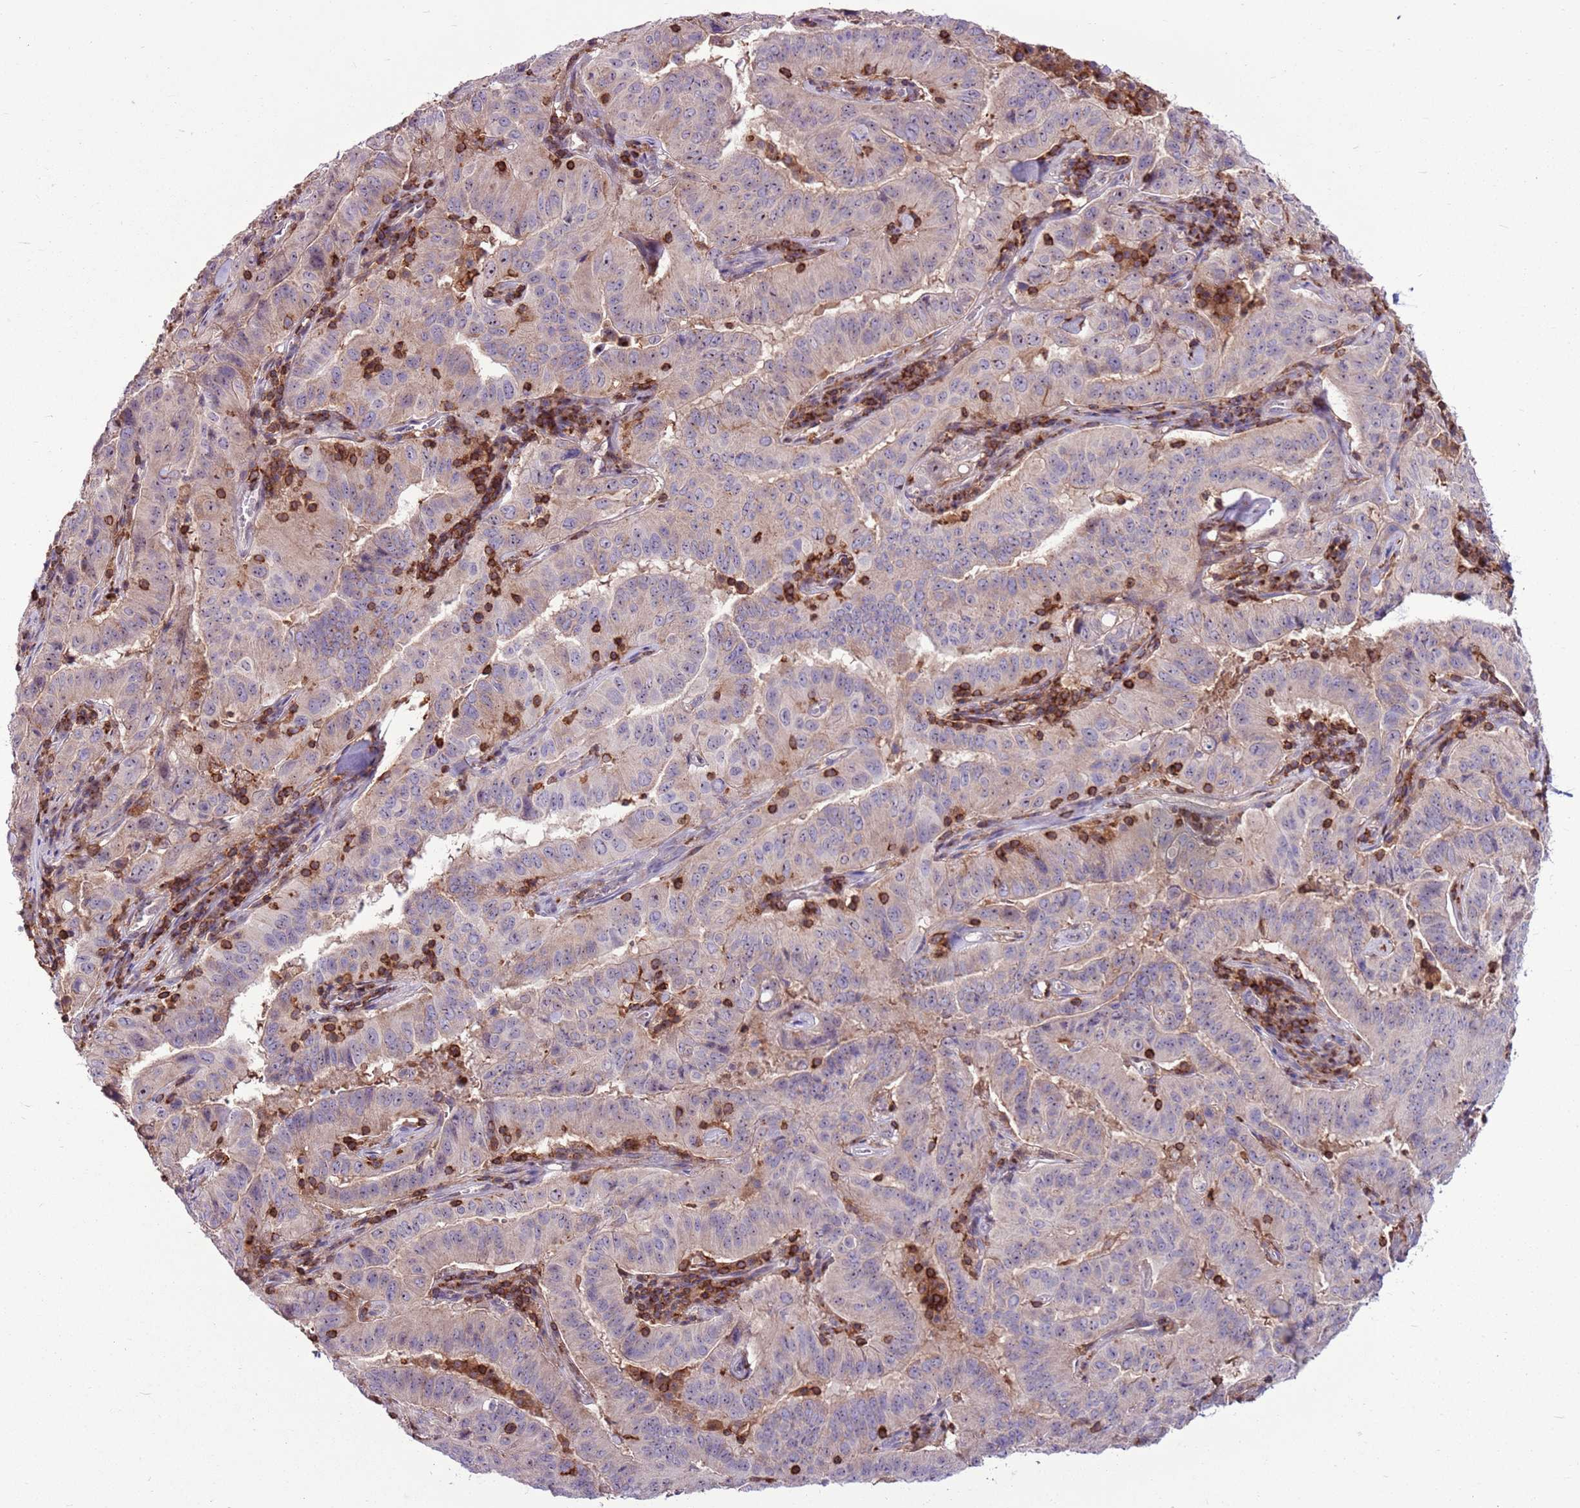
{"staining": {"intensity": "weak", "quantity": "<25%", "location": "cytoplasmic/membranous"}, "tissue": "pancreatic cancer", "cell_type": "Tumor cells", "image_type": "cancer", "snomed": [{"axis": "morphology", "description": "Adenocarcinoma, NOS"}, {"axis": "topography", "description": "Pancreas"}], "caption": "A high-resolution histopathology image shows IHC staining of pancreatic cancer (adenocarcinoma), which reveals no significant expression in tumor cells.", "gene": "ZSWIM1", "patient": {"sex": "male", "age": 63}}